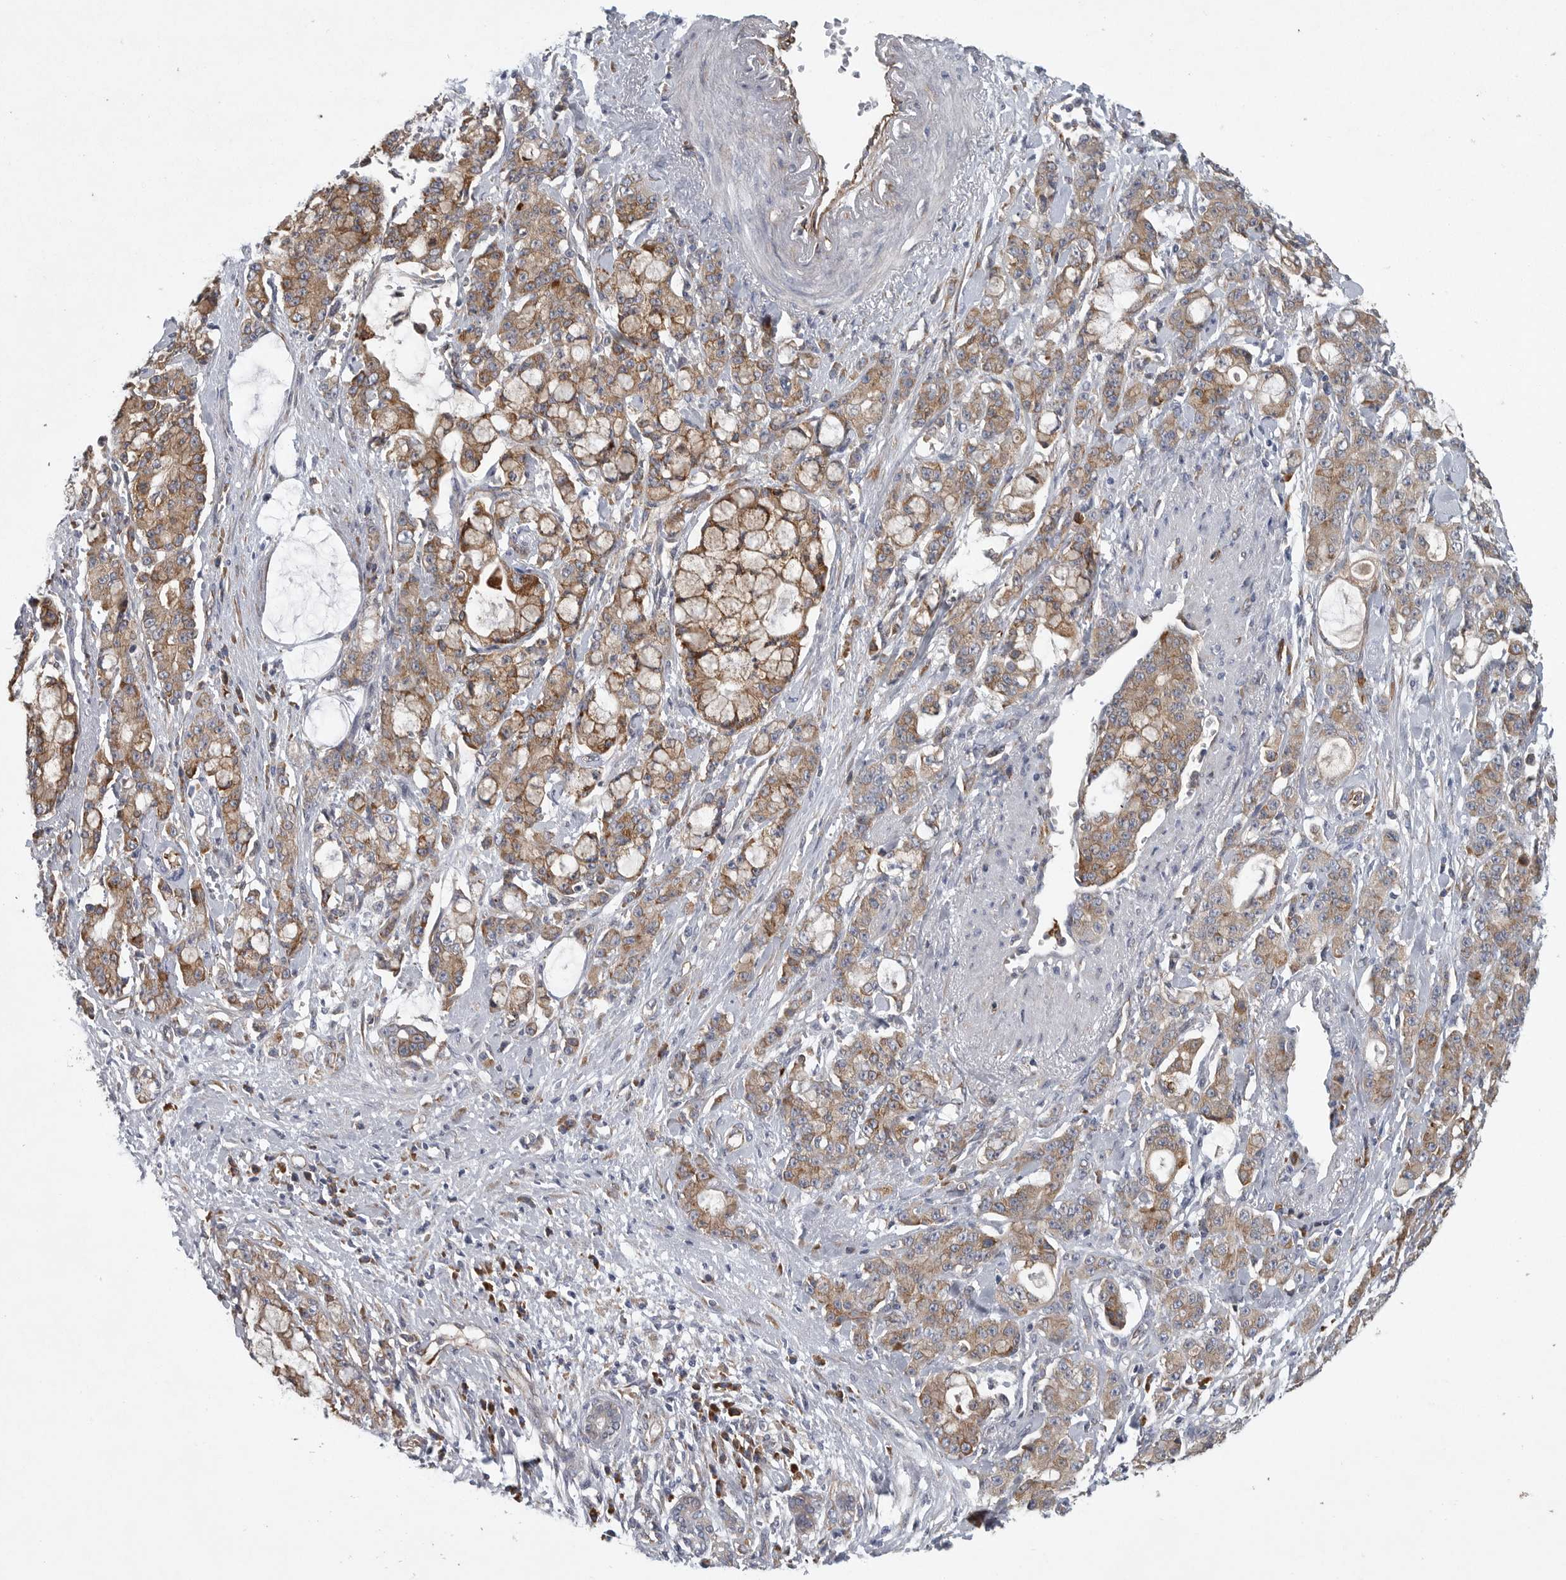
{"staining": {"intensity": "moderate", "quantity": ">75%", "location": "cytoplasmic/membranous"}, "tissue": "pancreatic cancer", "cell_type": "Tumor cells", "image_type": "cancer", "snomed": [{"axis": "morphology", "description": "Adenocarcinoma, NOS"}, {"axis": "topography", "description": "Pancreas"}], "caption": "Tumor cells show medium levels of moderate cytoplasmic/membranous positivity in about >75% of cells in pancreatic adenocarcinoma. (DAB (3,3'-diaminobenzidine) IHC with brightfield microscopy, high magnification).", "gene": "MINPP1", "patient": {"sex": "female", "age": 73}}